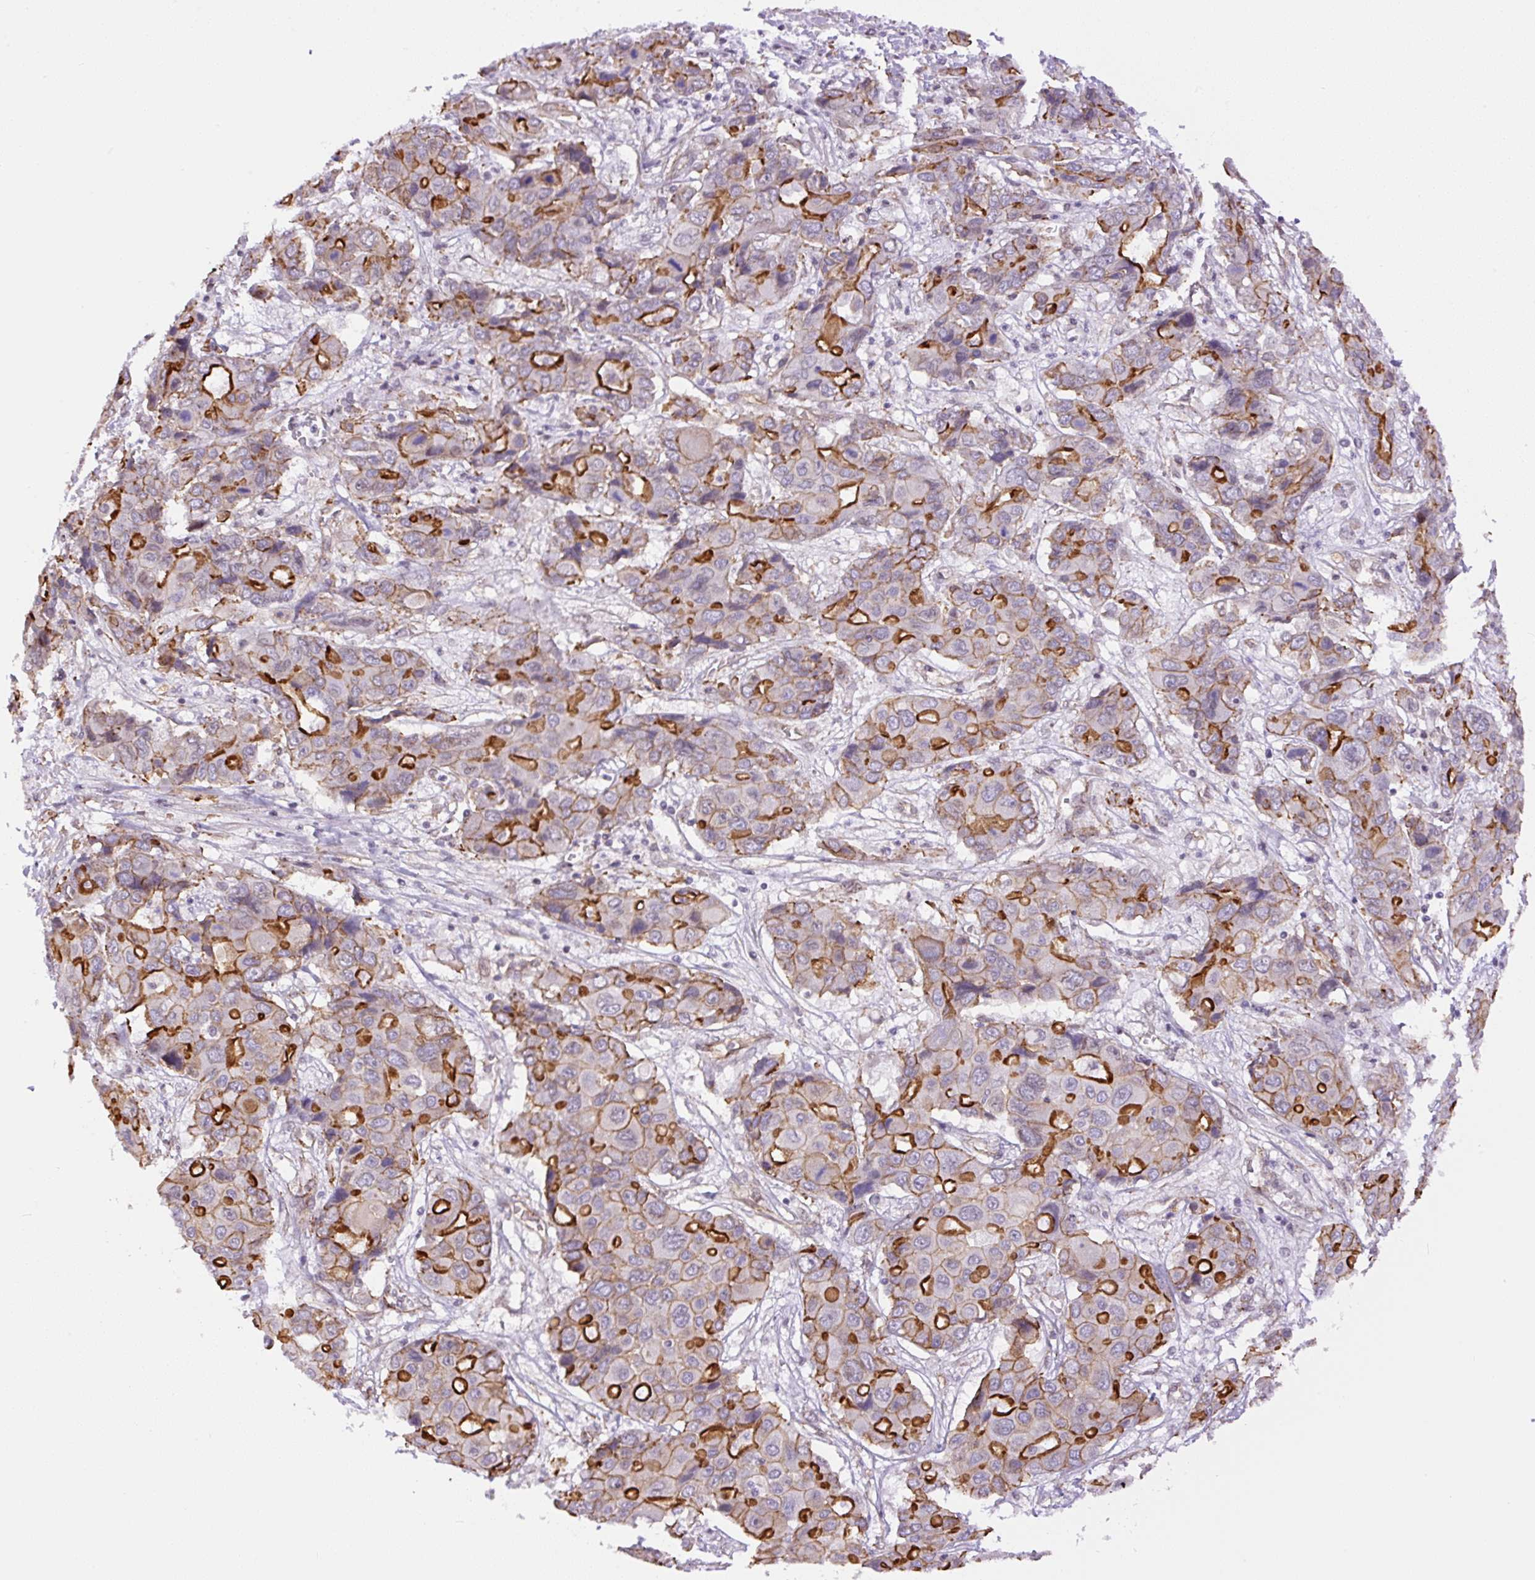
{"staining": {"intensity": "strong", "quantity": "25%-75%", "location": "cytoplasmic/membranous"}, "tissue": "liver cancer", "cell_type": "Tumor cells", "image_type": "cancer", "snomed": [{"axis": "morphology", "description": "Cholangiocarcinoma"}, {"axis": "topography", "description": "Liver"}], "caption": "This is an image of immunohistochemistry staining of liver cancer, which shows strong staining in the cytoplasmic/membranous of tumor cells.", "gene": "MYO5C", "patient": {"sex": "male", "age": 67}}